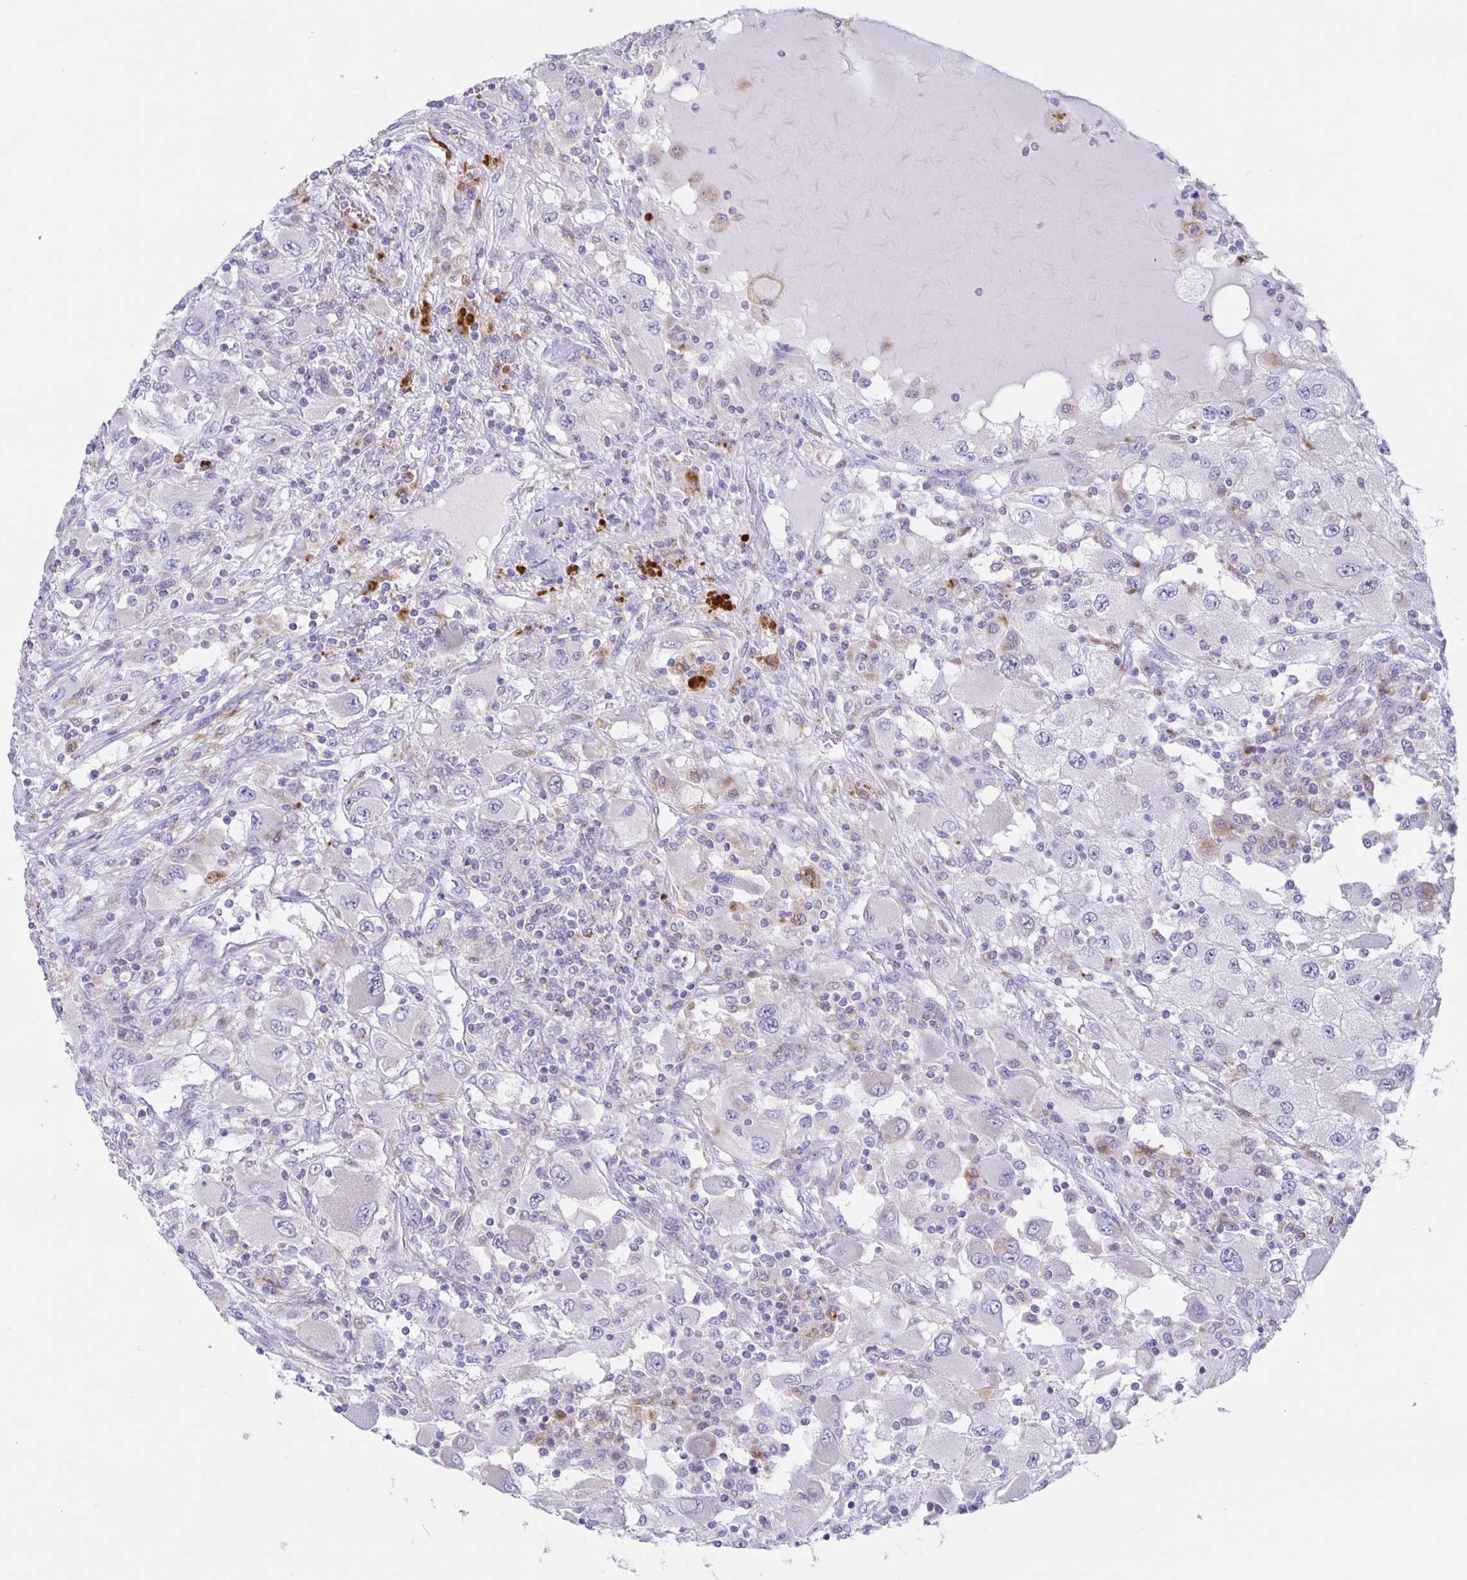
{"staining": {"intensity": "negative", "quantity": "none", "location": "none"}, "tissue": "renal cancer", "cell_type": "Tumor cells", "image_type": "cancer", "snomed": [{"axis": "morphology", "description": "Adenocarcinoma, NOS"}, {"axis": "topography", "description": "Kidney"}], "caption": "The histopathology image shows no significant positivity in tumor cells of renal cancer (adenocarcinoma). (Brightfield microscopy of DAB (3,3'-diaminobenzidine) immunohistochemistry (IHC) at high magnification).", "gene": "LIPA", "patient": {"sex": "female", "age": 67}}